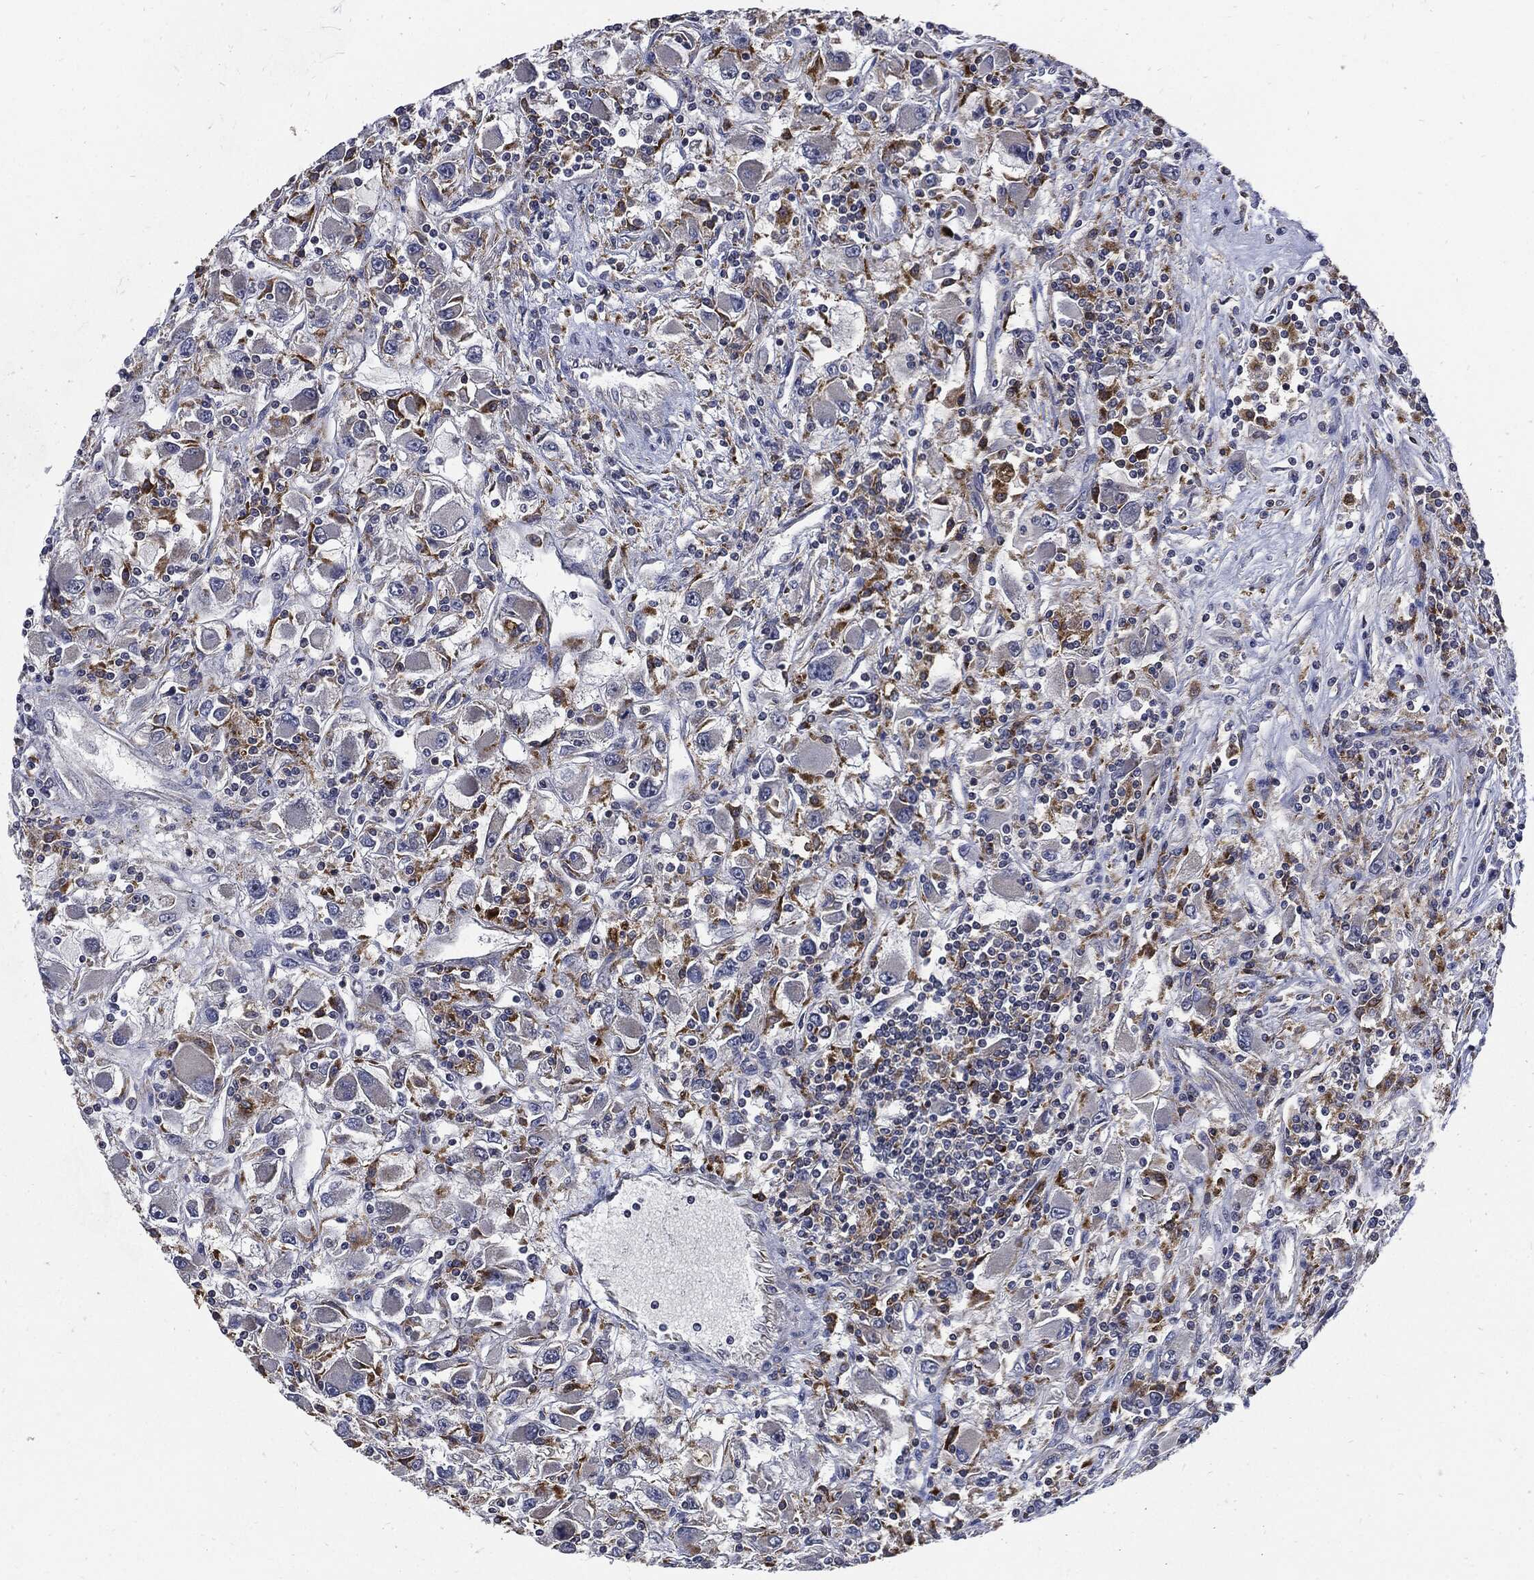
{"staining": {"intensity": "moderate", "quantity": "<25%", "location": "cytoplasmic/membranous"}, "tissue": "renal cancer", "cell_type": "Tumor cells", "image_type": "cancer", "snomed": [{"axis": "morphology", "description": "Adenocarcinoma, NOS"}, {"axis": "topography", "description": "Kidney"}], "caption": "This image reveals immunohistochemistry (IHC) staining of renal cancer, with low moderate cytoplasmic/membranous staining in approximately <25% of tumor cells.", "gene": "SLC31A2", "patient": {"sex": "female", "age": 67}}